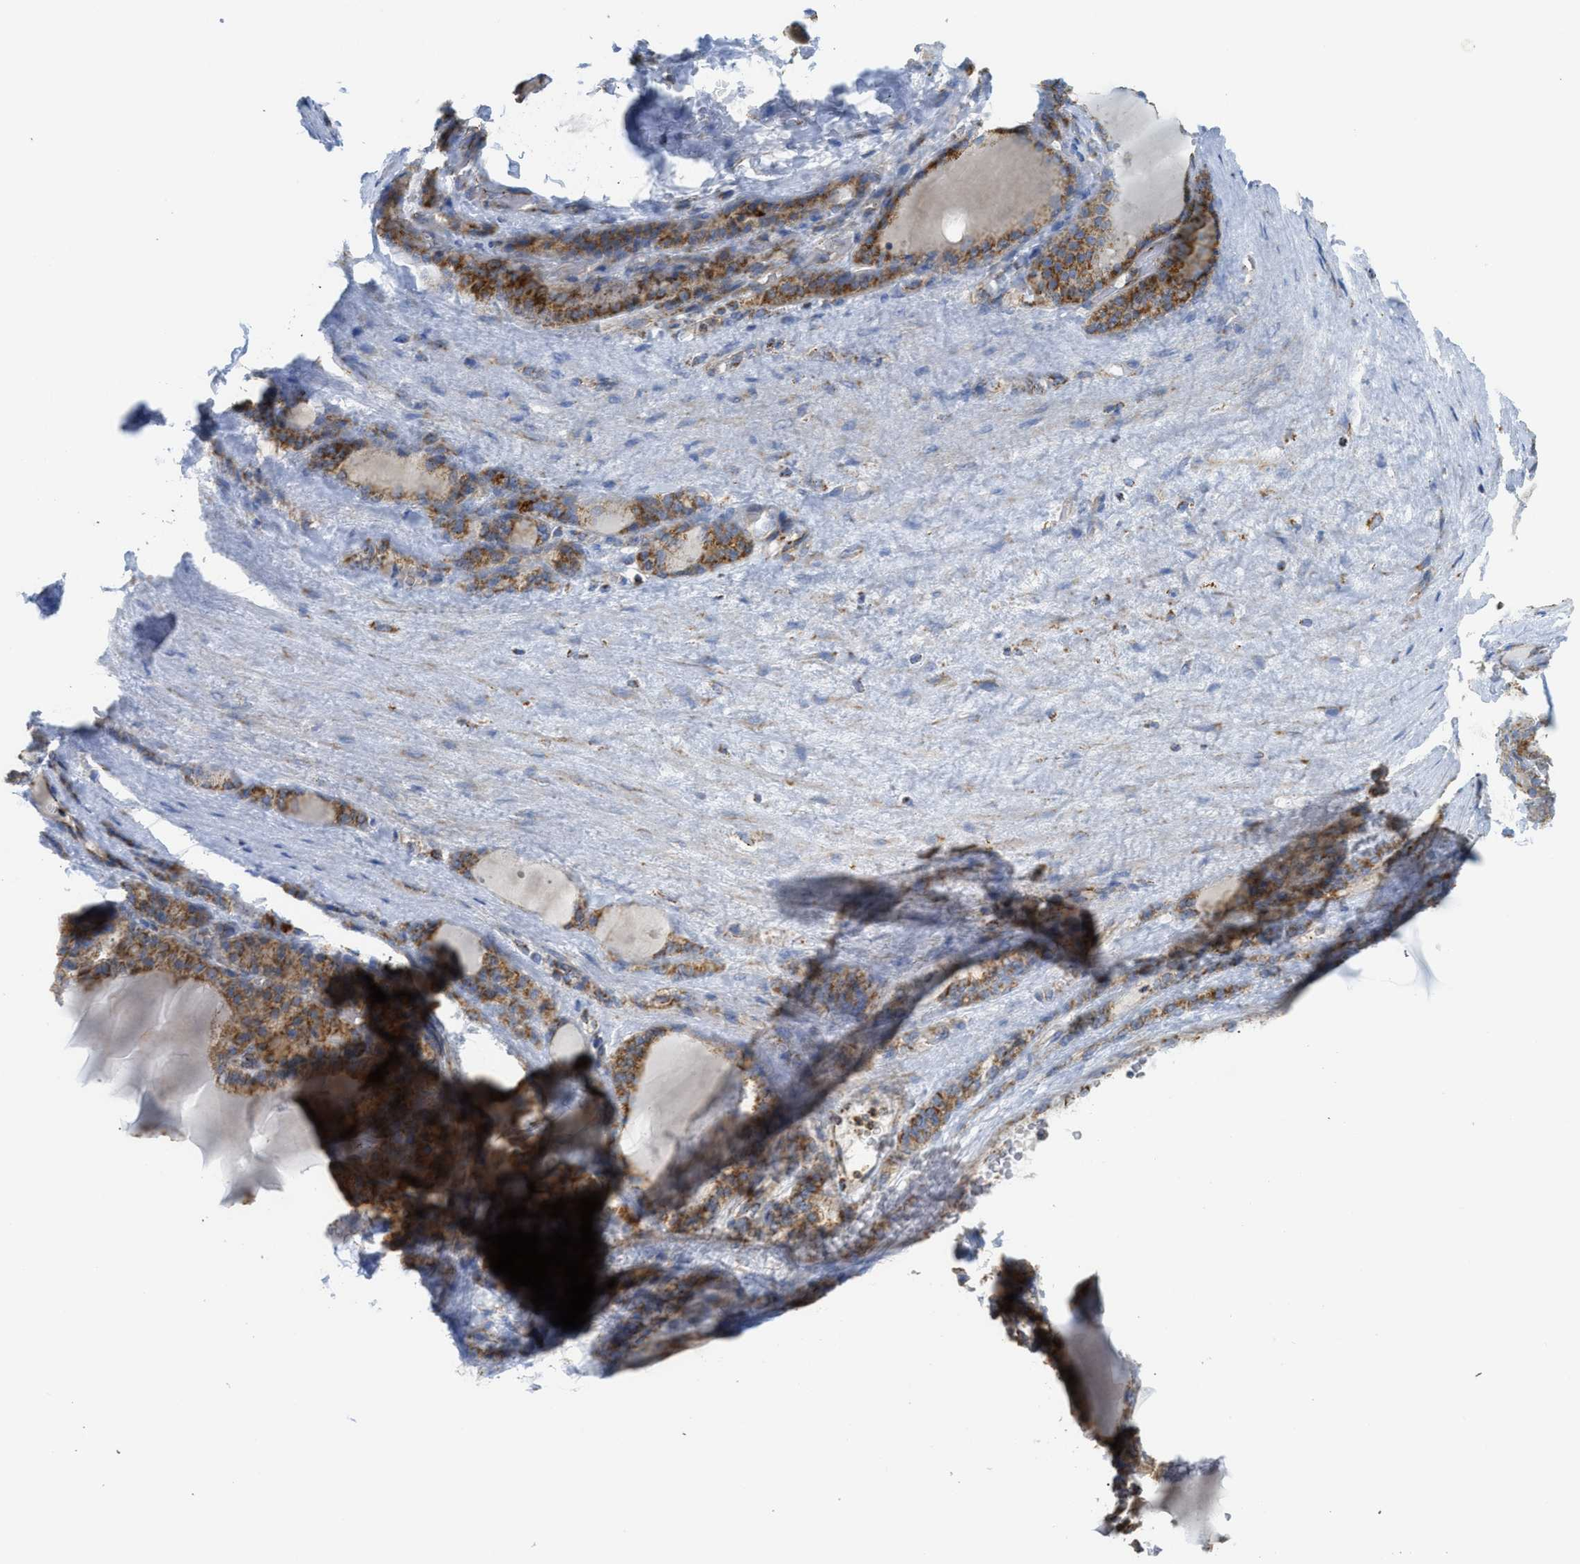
{"staining": {"intensity": "moderate", "quantity": ">75%", "location": "cytoplasmic/membranous"}, "tissue": "thyroid gland", "cell_type": "Glandular cells", "image_type": "normal", "snomed": [{"axis": "morphology", "description": "Normal tissue, NOS"}, {"axis": "topography", "description": "Thyroid gland"}], "caption": "Protein staining of normal thyroid gland demonstrates moderate cytoplasmic/membranous positivity in approximately >75% of glandular cells. The staining is performed using DAB (3,3'-diaminobenzidine) brown chromogen to label protein expression. The nuclei are counter-stained blue using hematoxylin.", "gene": "SQOR", "patient": {"sex": "female", "age": 28}}